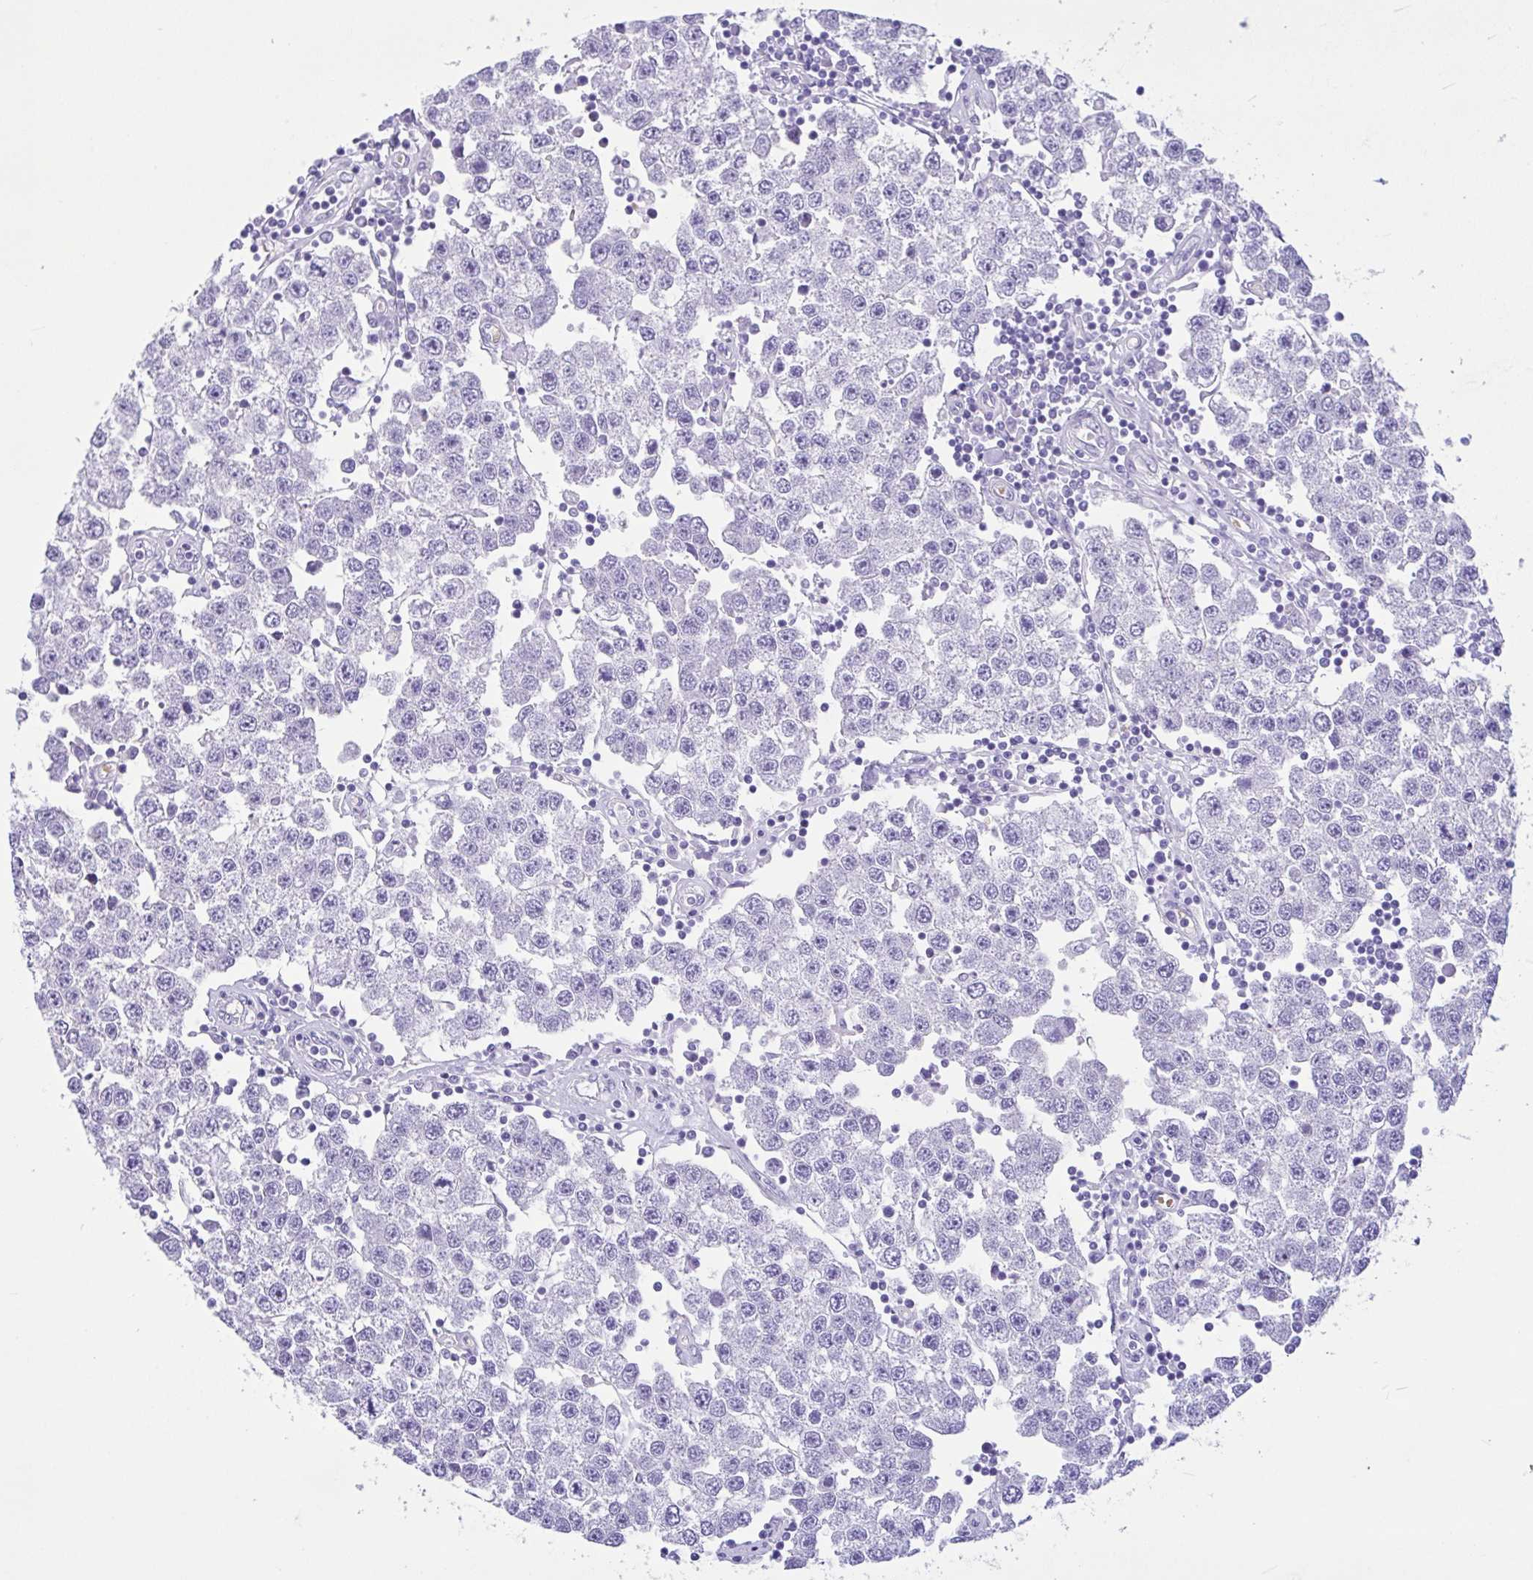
{"staining": {"intensity": "negative", "quantity": "none", "location": "none"}, "tissue": "testis cancer", "cell_type": "Tumor cells", "image_type": "cancer", "snomed": [{"axis": "morphology", "description": "Seminoma, NOS"}, {"axis": "topography", "description": "Testis"}], "caption": "The micrograph demonstrates no significant expression in tumor cells of testis seminoma. (Stains: DAB immunohistochemistry (IHC) with hematoxylin counter stain, Microscopy: brightfield microscopy at high magnification).", "gene": "TMEM79", "patient": {"sex": "male", "age": 34}}